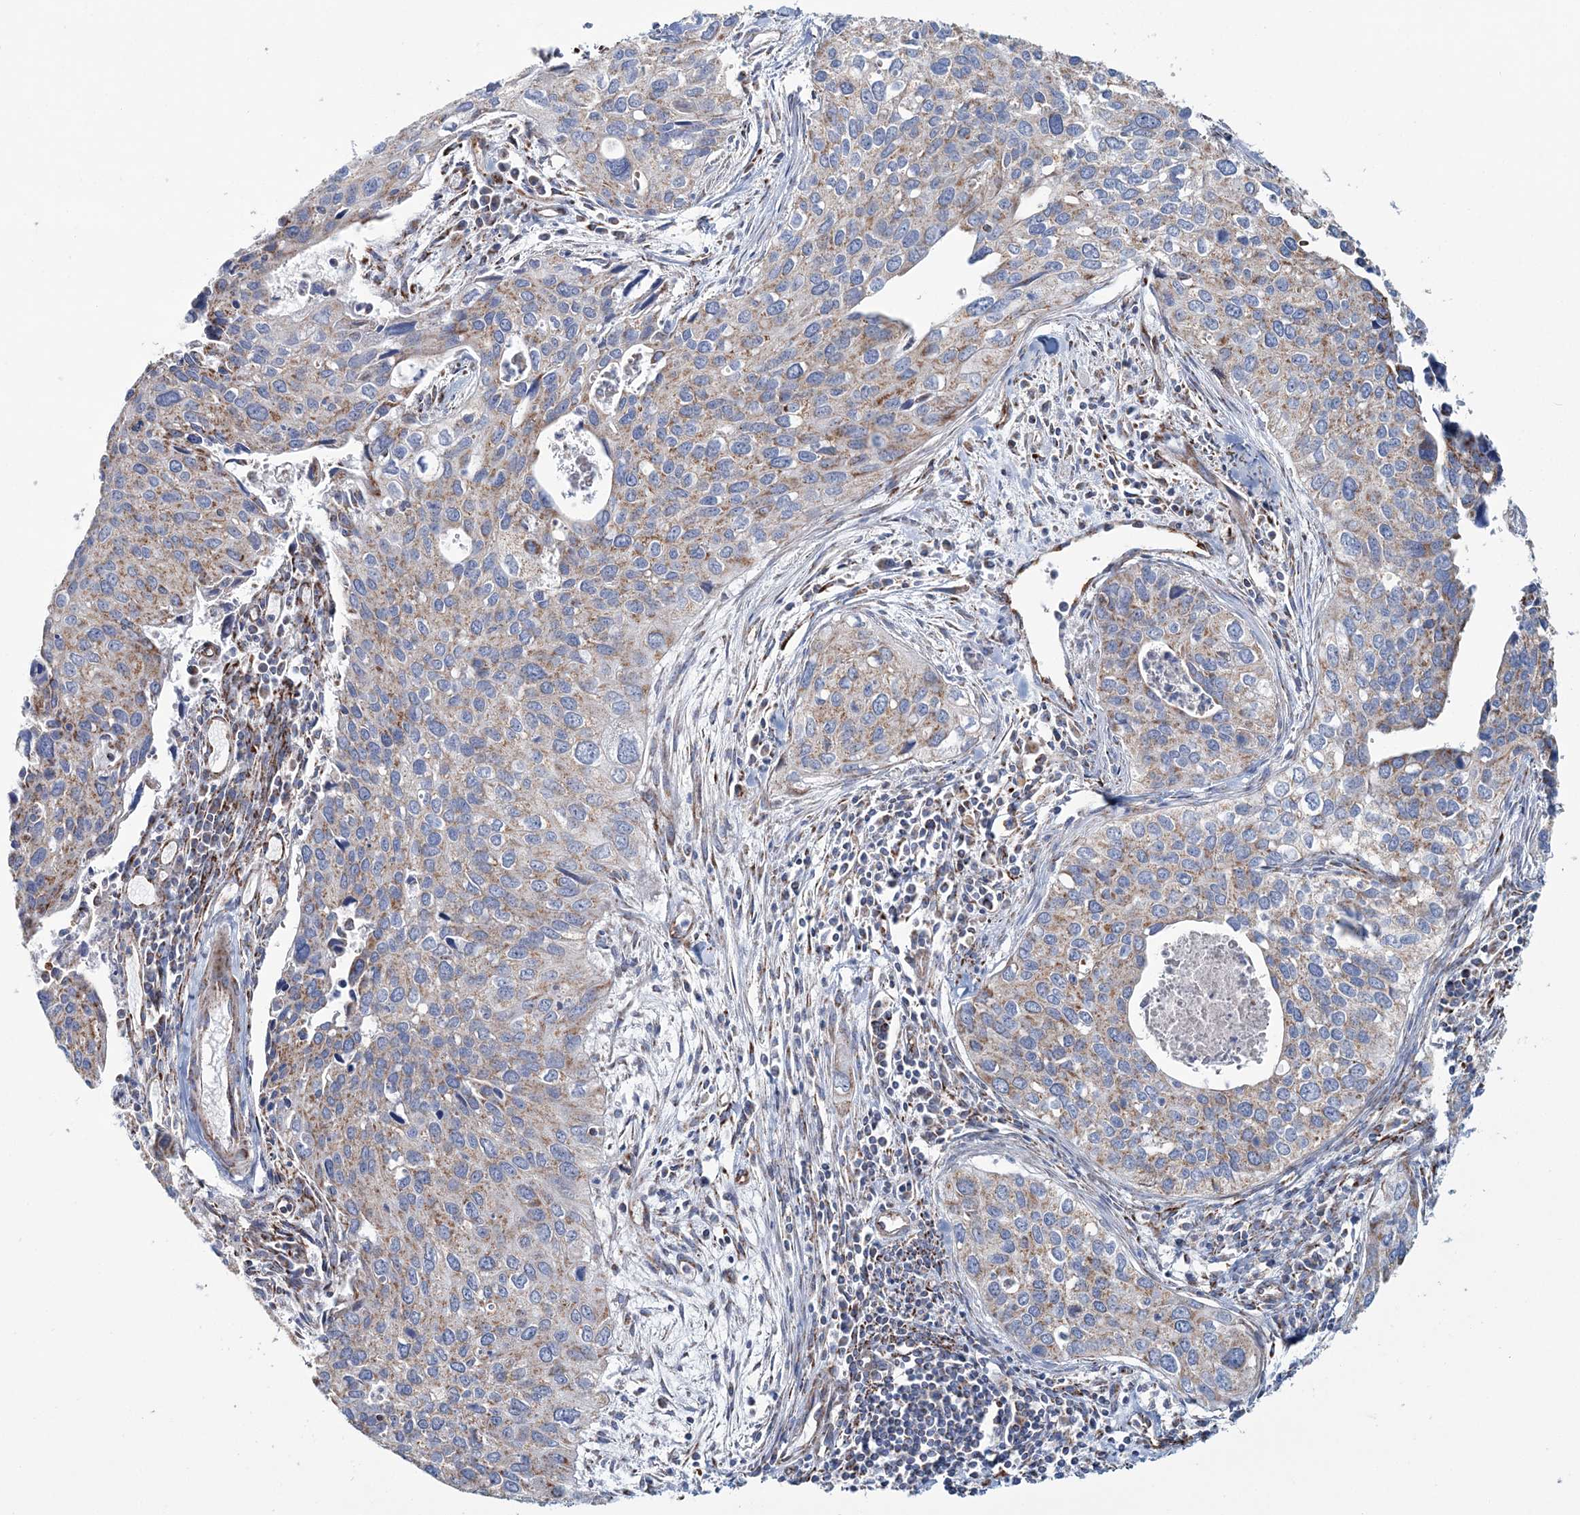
{"staining": {"intensity": "moderate", "quantity": "25%-75%", "location": "cytoplasmic/membranous"}, "tissue": "cervical cancer", "cell_type": "Tumor cells", "image_type": "cancer", "snomed": [{"axis": "morphology", "description": "Squamous cell carcinoma, NOS"}, {"axis": "topography", "description": "Cervix"}], "caption": "Immunohistochemical staining of cervical squamous cell carcinoma shows medium levels of moderate cytoplasmic/membranous protein expression in approximately 25%-75% of tumor cells.", "gene": "ARHGAP6", "patient": {"sex": "female", "age": 55}}